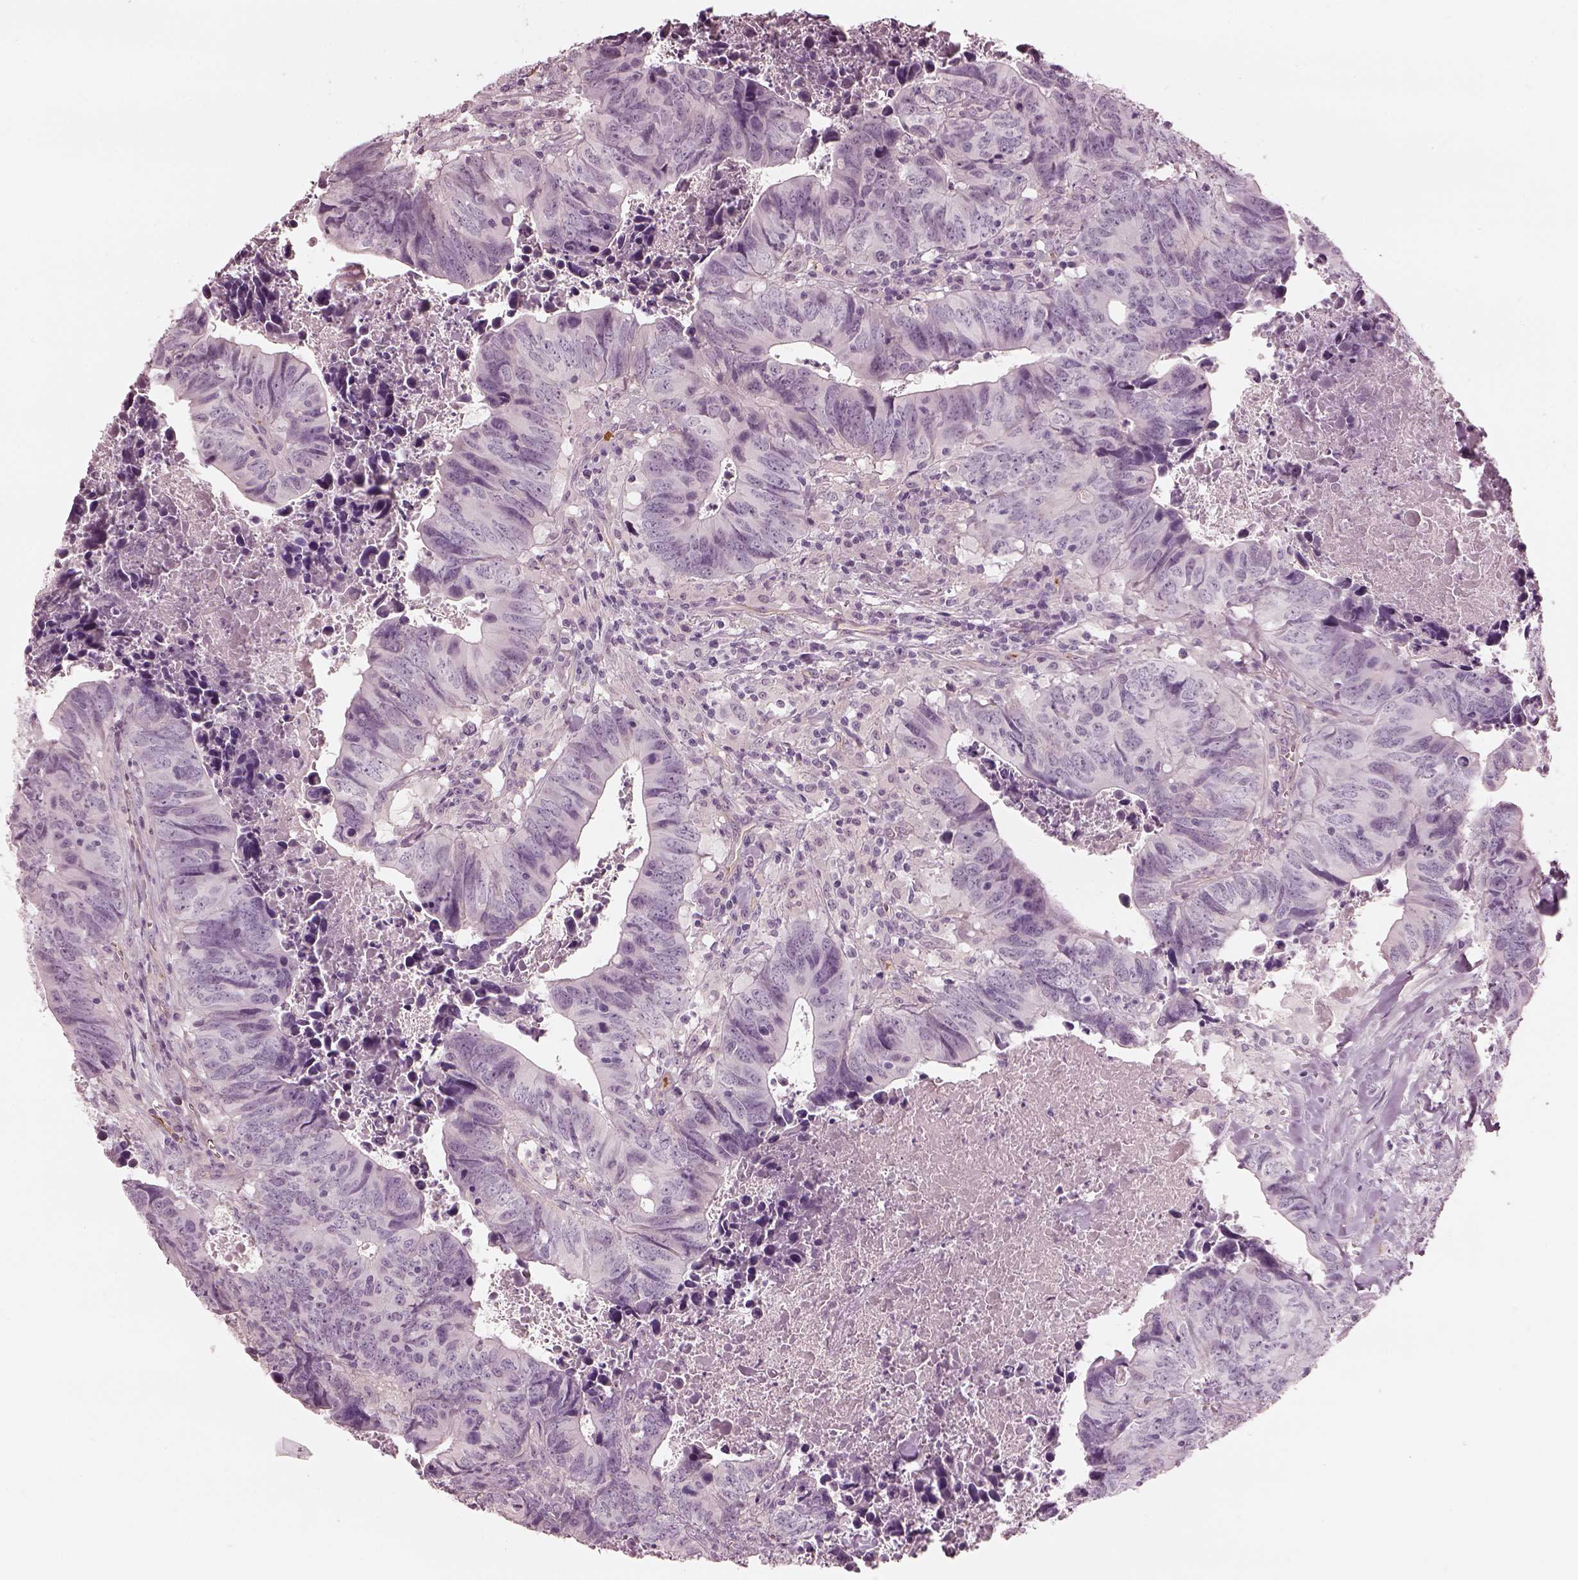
{"staining": {"intensity": "negative", "quantity": "none", "location": "none"}, "tissue": "colorectal cancer", "cell_type": "Tumor cells", "image_type": "cancer", "snomed": [{"axis": "morphology", "description": "Adenocarcinoma, NOS"}, {"axis": "topography", "description": "Colon"}], "caption": "Immunohistochemistry (IHC) photomicrograph of human adenocarcinoma (colorectal) stained for a protein (brown), which exhibits no staining in tumor cells. The staining is performed using DAB brown chromogen with nuclei counter-stained in using hematoxylin.", "gene": "EIF4E1B", "patient": {"sex": "female", "age": 82}}